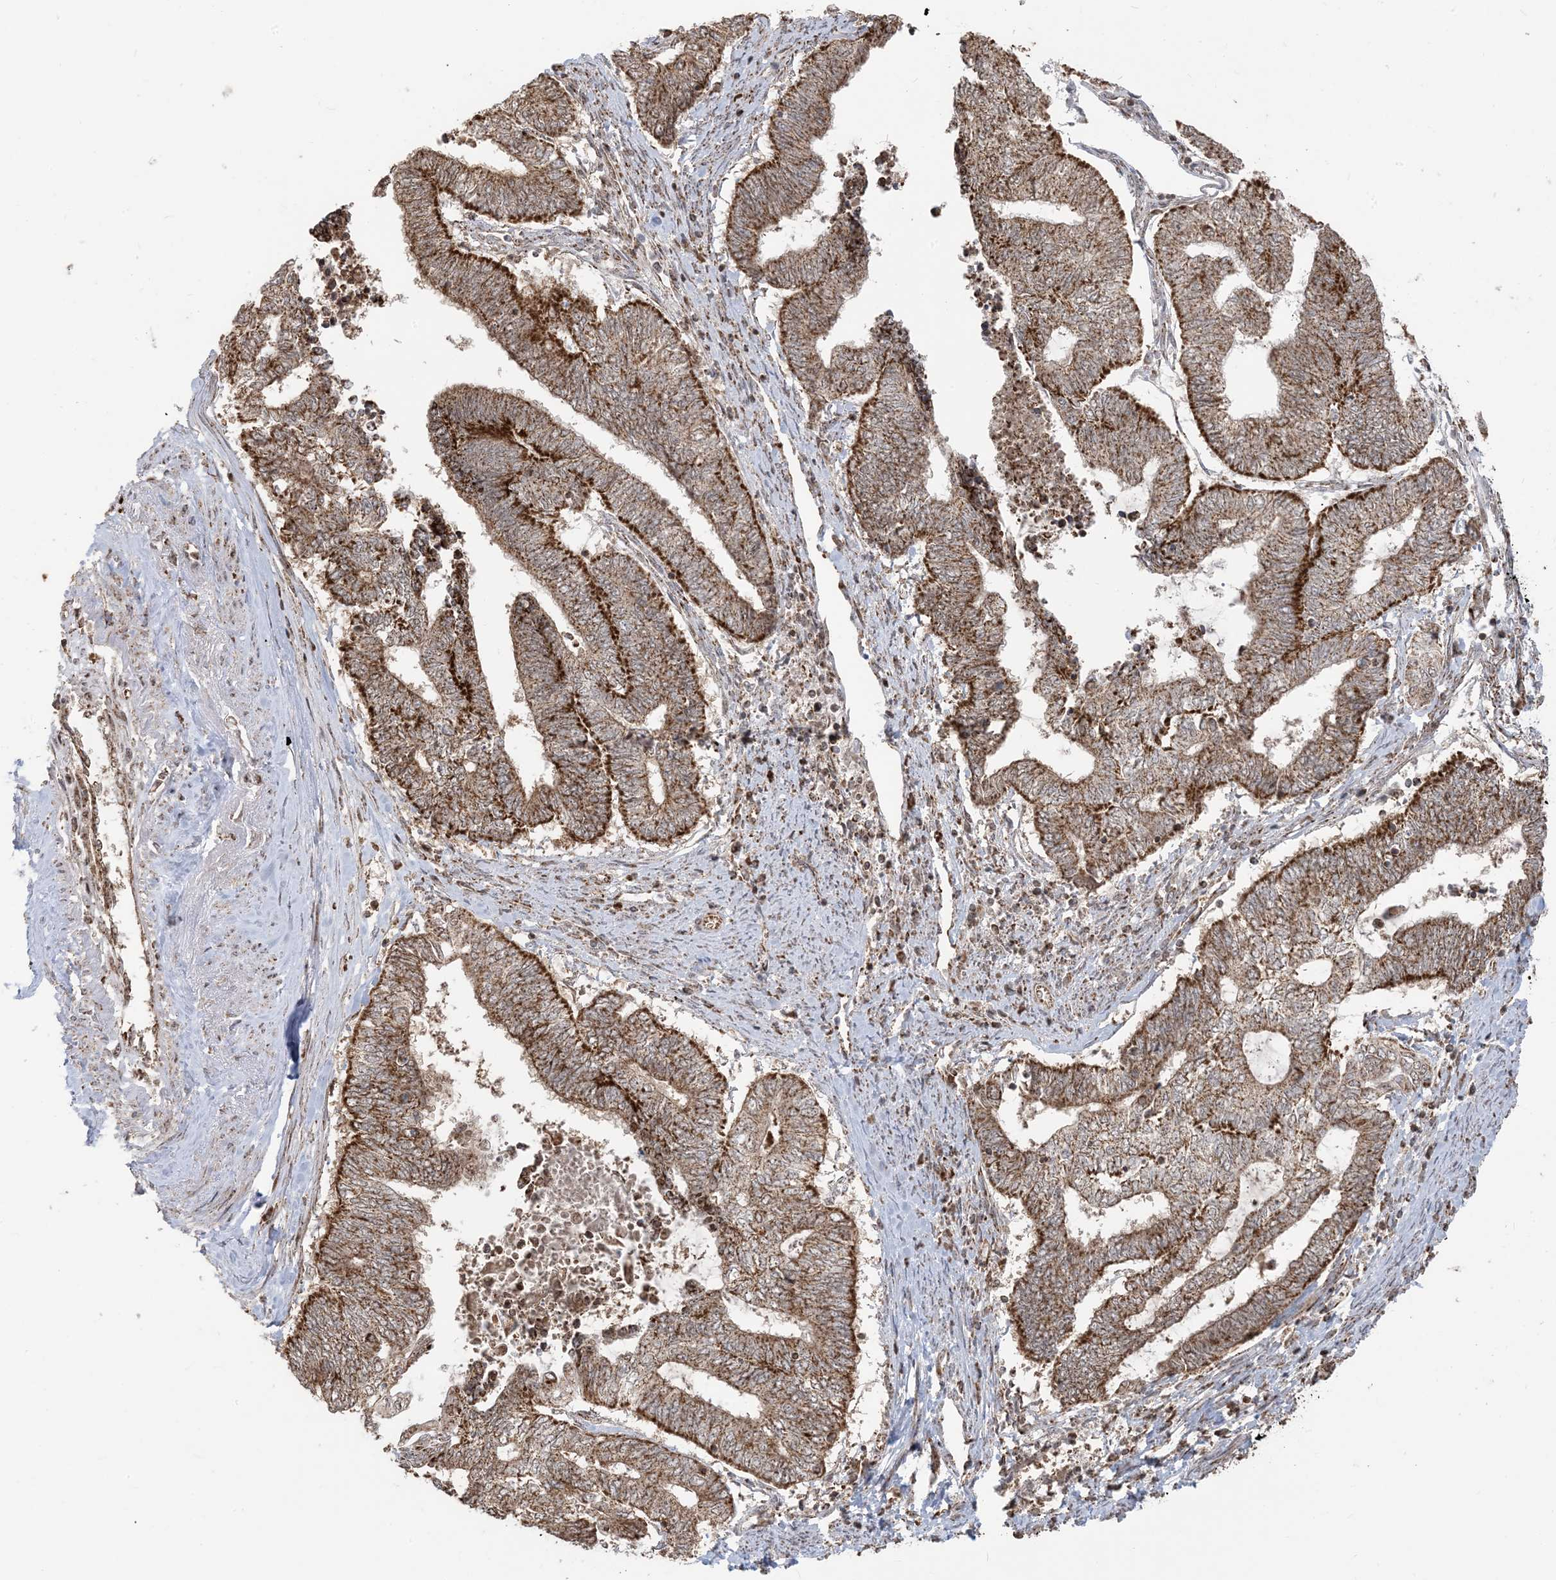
{"staining": {"intensity": "strong", "quantity": ">75%", "location": "cytoplasmic/membranous"}, "tissue": "endometrial cancer", "cell_type": "Tumor cells", "image_type": "cancer", "snomed": [{"axis": "morphology", "description": "Adenocarcinoma, NOS"}, {"axis": "topography", "description": "Uterus"}, {"axis": "topography", "description": "Endometrium"}], "caption": "Immunohistochemistry (IHC) of human adenocarcinoma (endometrial) reveals high levels of strong cytoplasmic/membranous staining in approximately >75% of tumor cells.", "gene": "MAPKBP1", "patient": {"sex": "female", "age": 70}}